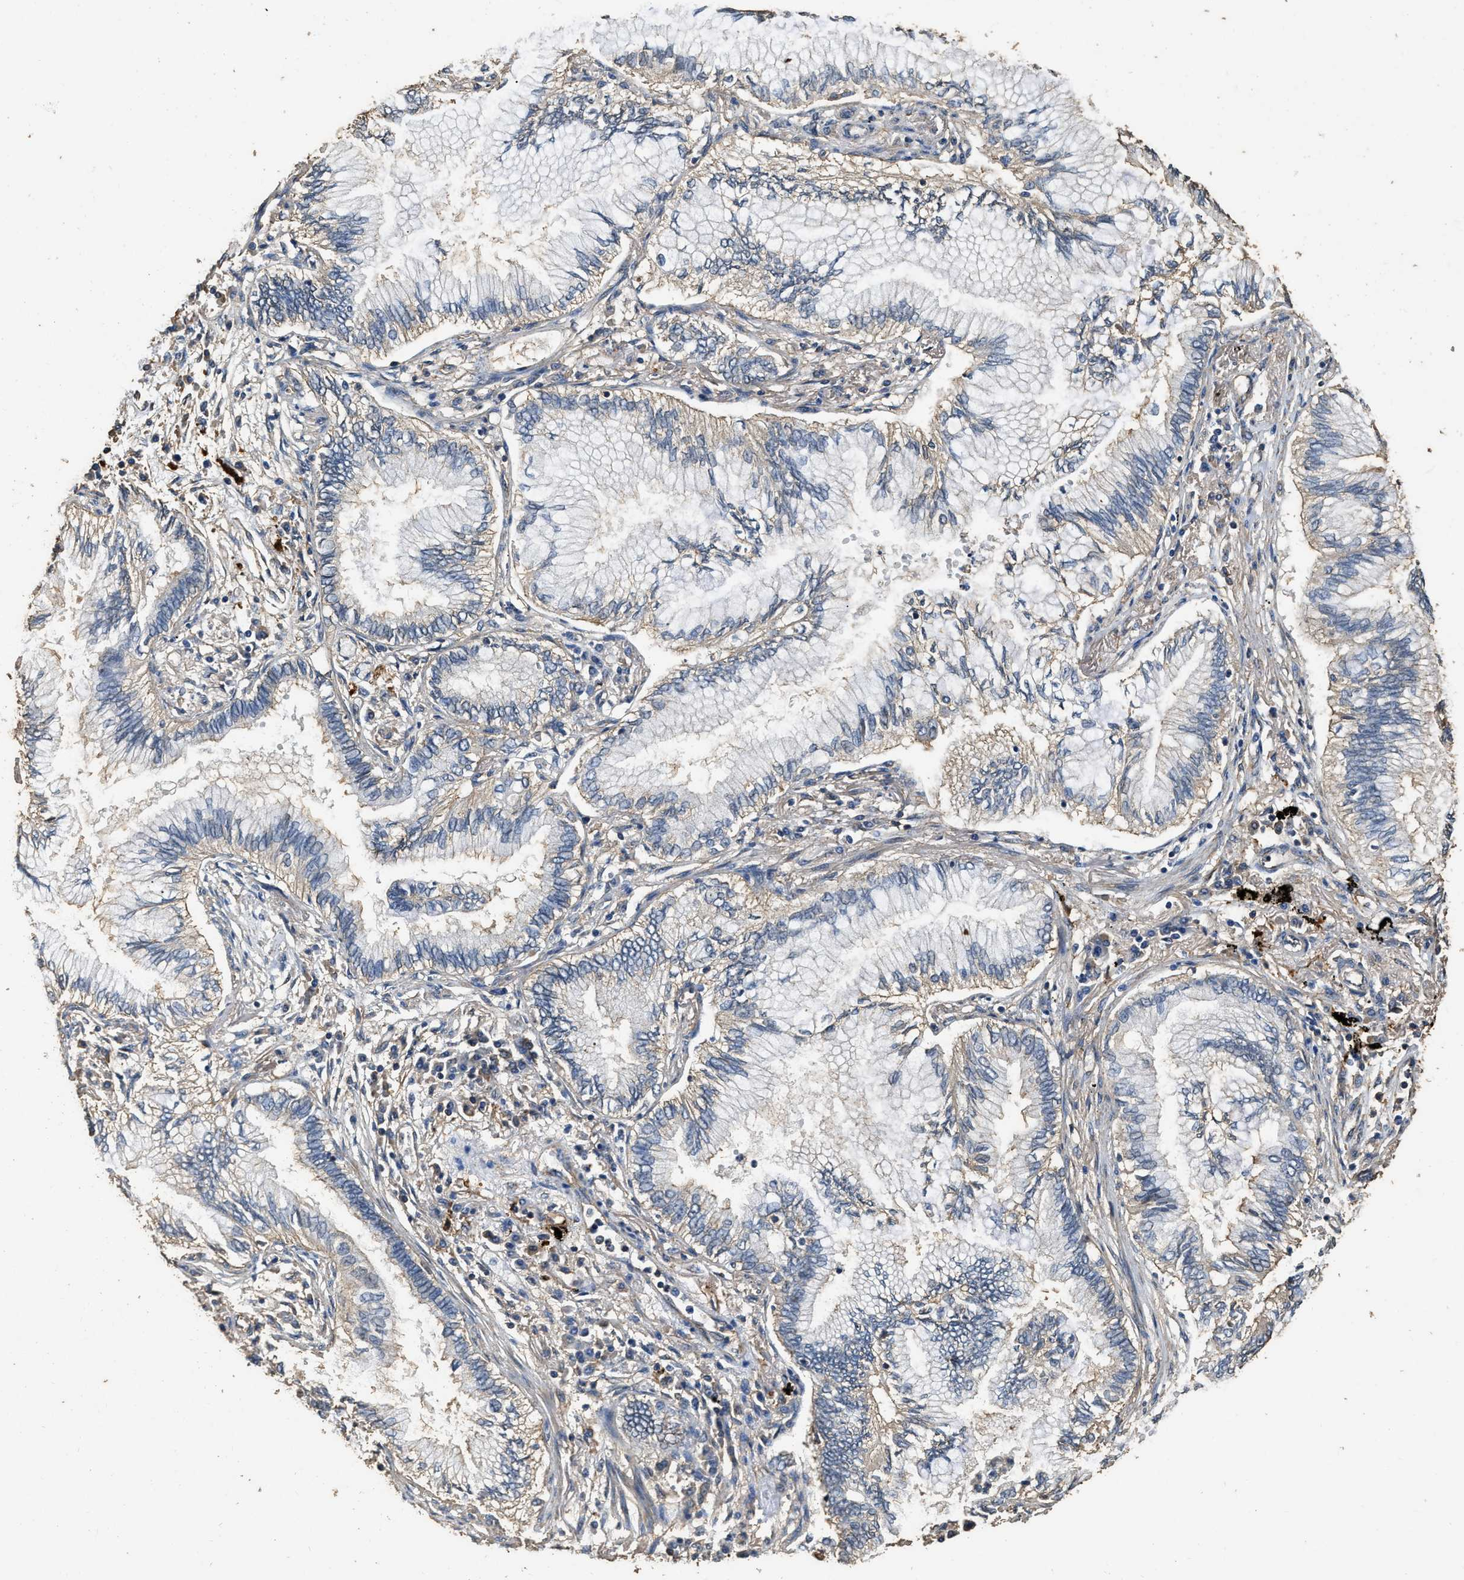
{"staining": {"intensity": "weak", "quantity": "<25%", "location": "cytoplasmic/membranous"}, "tissue": "lung cancer", "cell_type": "Tumor cells", "image_type": "cancer", "snomed": [{"axis": "morphology", "description": "Normal tissue, NOS"}, {"axis": "morphology", "description": "Adenocarcinoma, NOS"}, {"axis": "topography", "description": "Bronchus"}, {"axis": "topography", "description": "Lung"}], "caption": "DAB (3,3'-diaminobenzidine) immunohistochemical staining of lung cancer displays no significant expression in tumor cells. Nuclei are stained in blue.", "gene": "MIB1", "patient": {"sex": "female", "age": 70}}